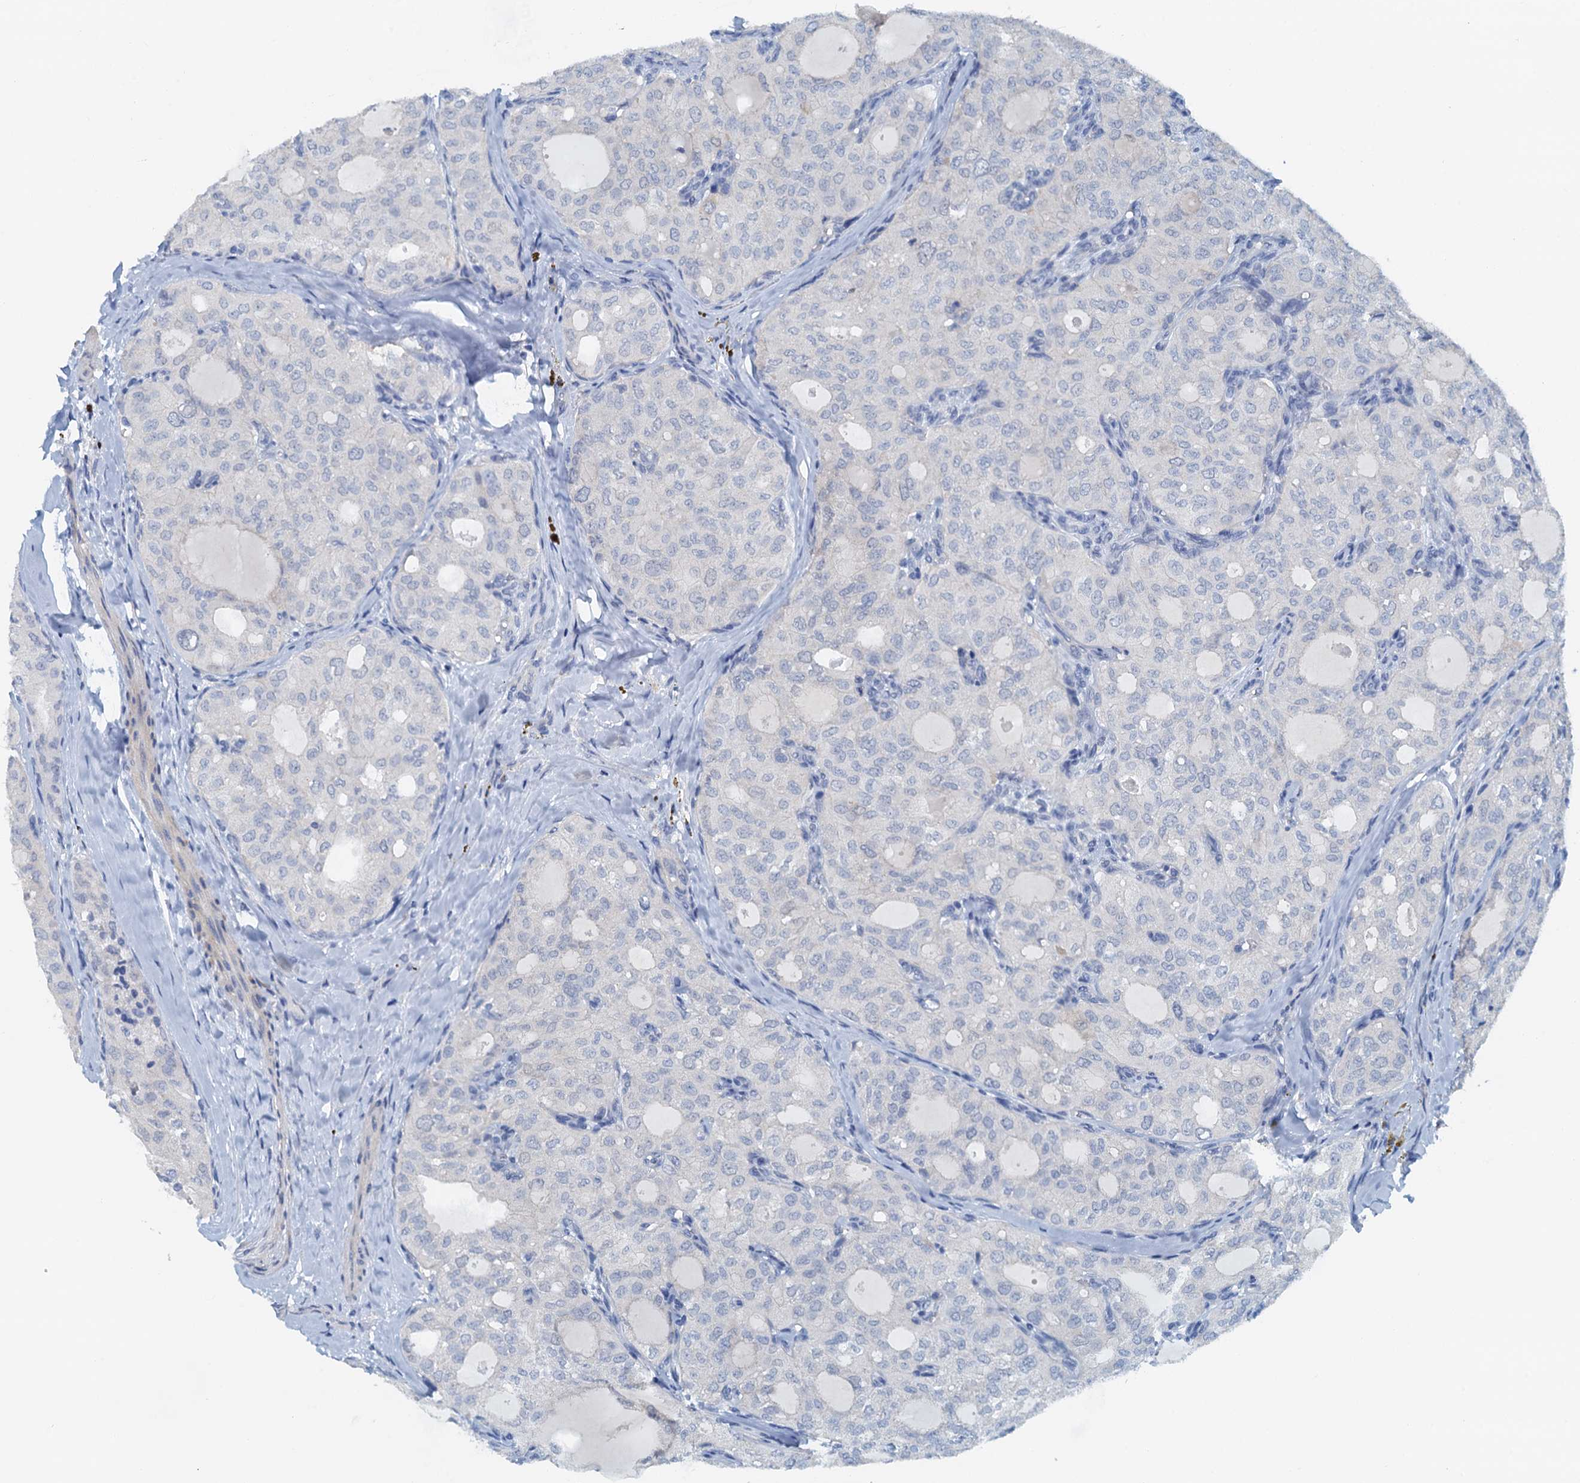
{"staining": {"intensity": "negative", "quantity": "none", "location": "none"}, "tissue": "thyroid cancer", "cell_type": "Tumor cells", "image_type": "cancer", "snomed": [{"axis": "morphology", "description": "Follicular adenoma carcinoma, NOS"}, {"axis": "topography", "description": "Thyroid gland"}], "caption": "Immunohistochemical staining of human thyroid cancer (follicular adenoma carcinoma) demonstrates no significant positivity in tumor cells. (Brightfield microscopy of DAB (3,3'-diaminobenzidine) immunohistochemistry (IHC) at high magnification).", "gene": "DTD1", "patient": {"sex": "male", "age": 75}}